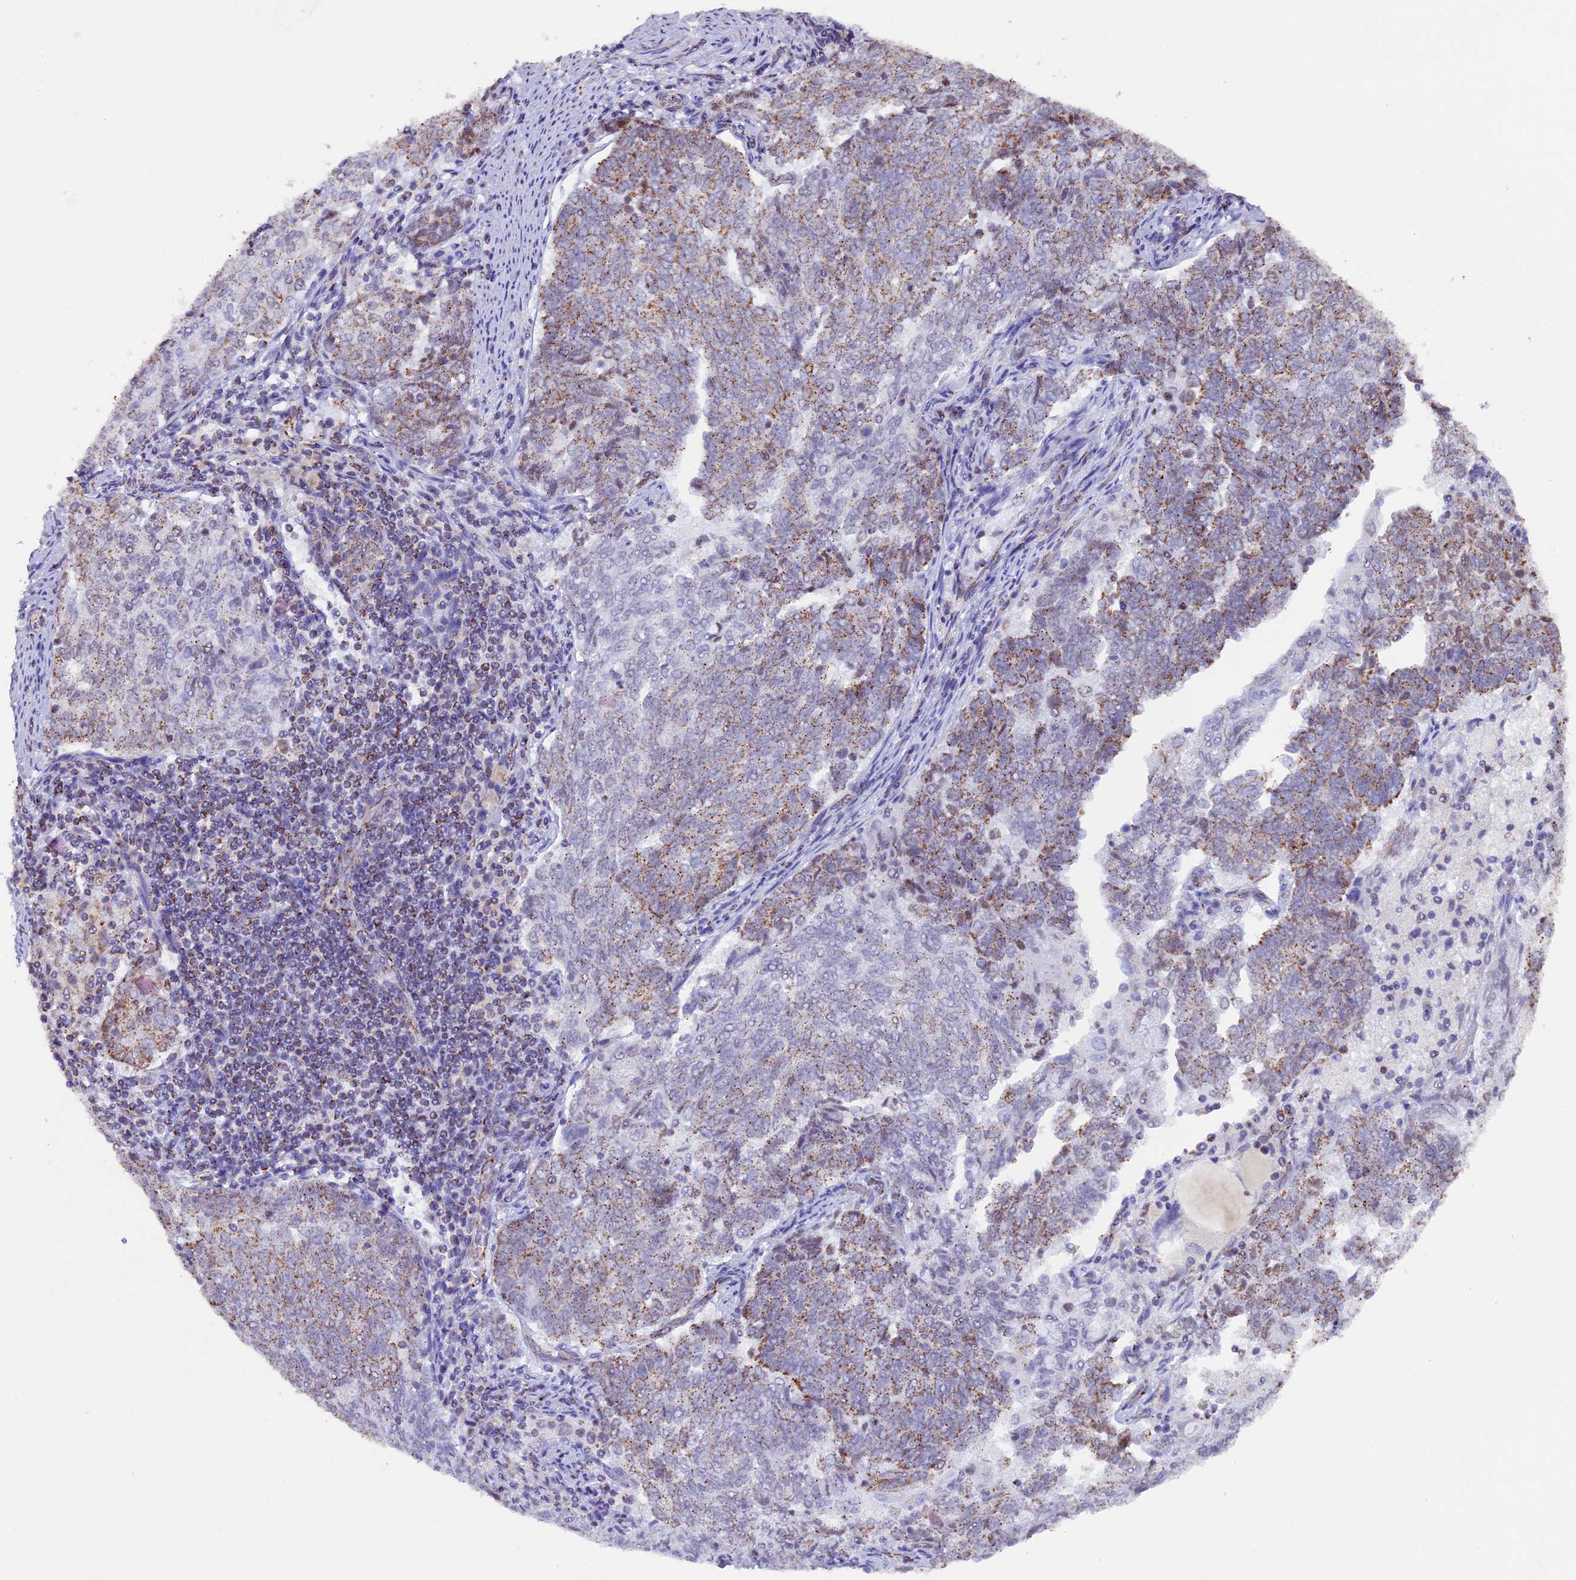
{"staining": {"intensity": "moderate", "quantity": "<25%", "location": "cytoplasmic/membranous,nuclear"}, "tissue": "endometrial cancer", "cell_type": "Tumor cells", "image_type": "cancer", "snomed": [{"axis": "morphology", "description": "Adenocarcinoma, NOS"}, {"axis": "topography", "description": "Endometrium"}], "caption": "A high-resolution photomicrograph shows immunohistochemistry staining of adenocarcinoma (endometrial), which displays moderate cytoplasmic/membranous and nuclear expression in about <25% of tumor cells.", "gene": "TFAM", "patient": {"sex": "female", "age": 80}}